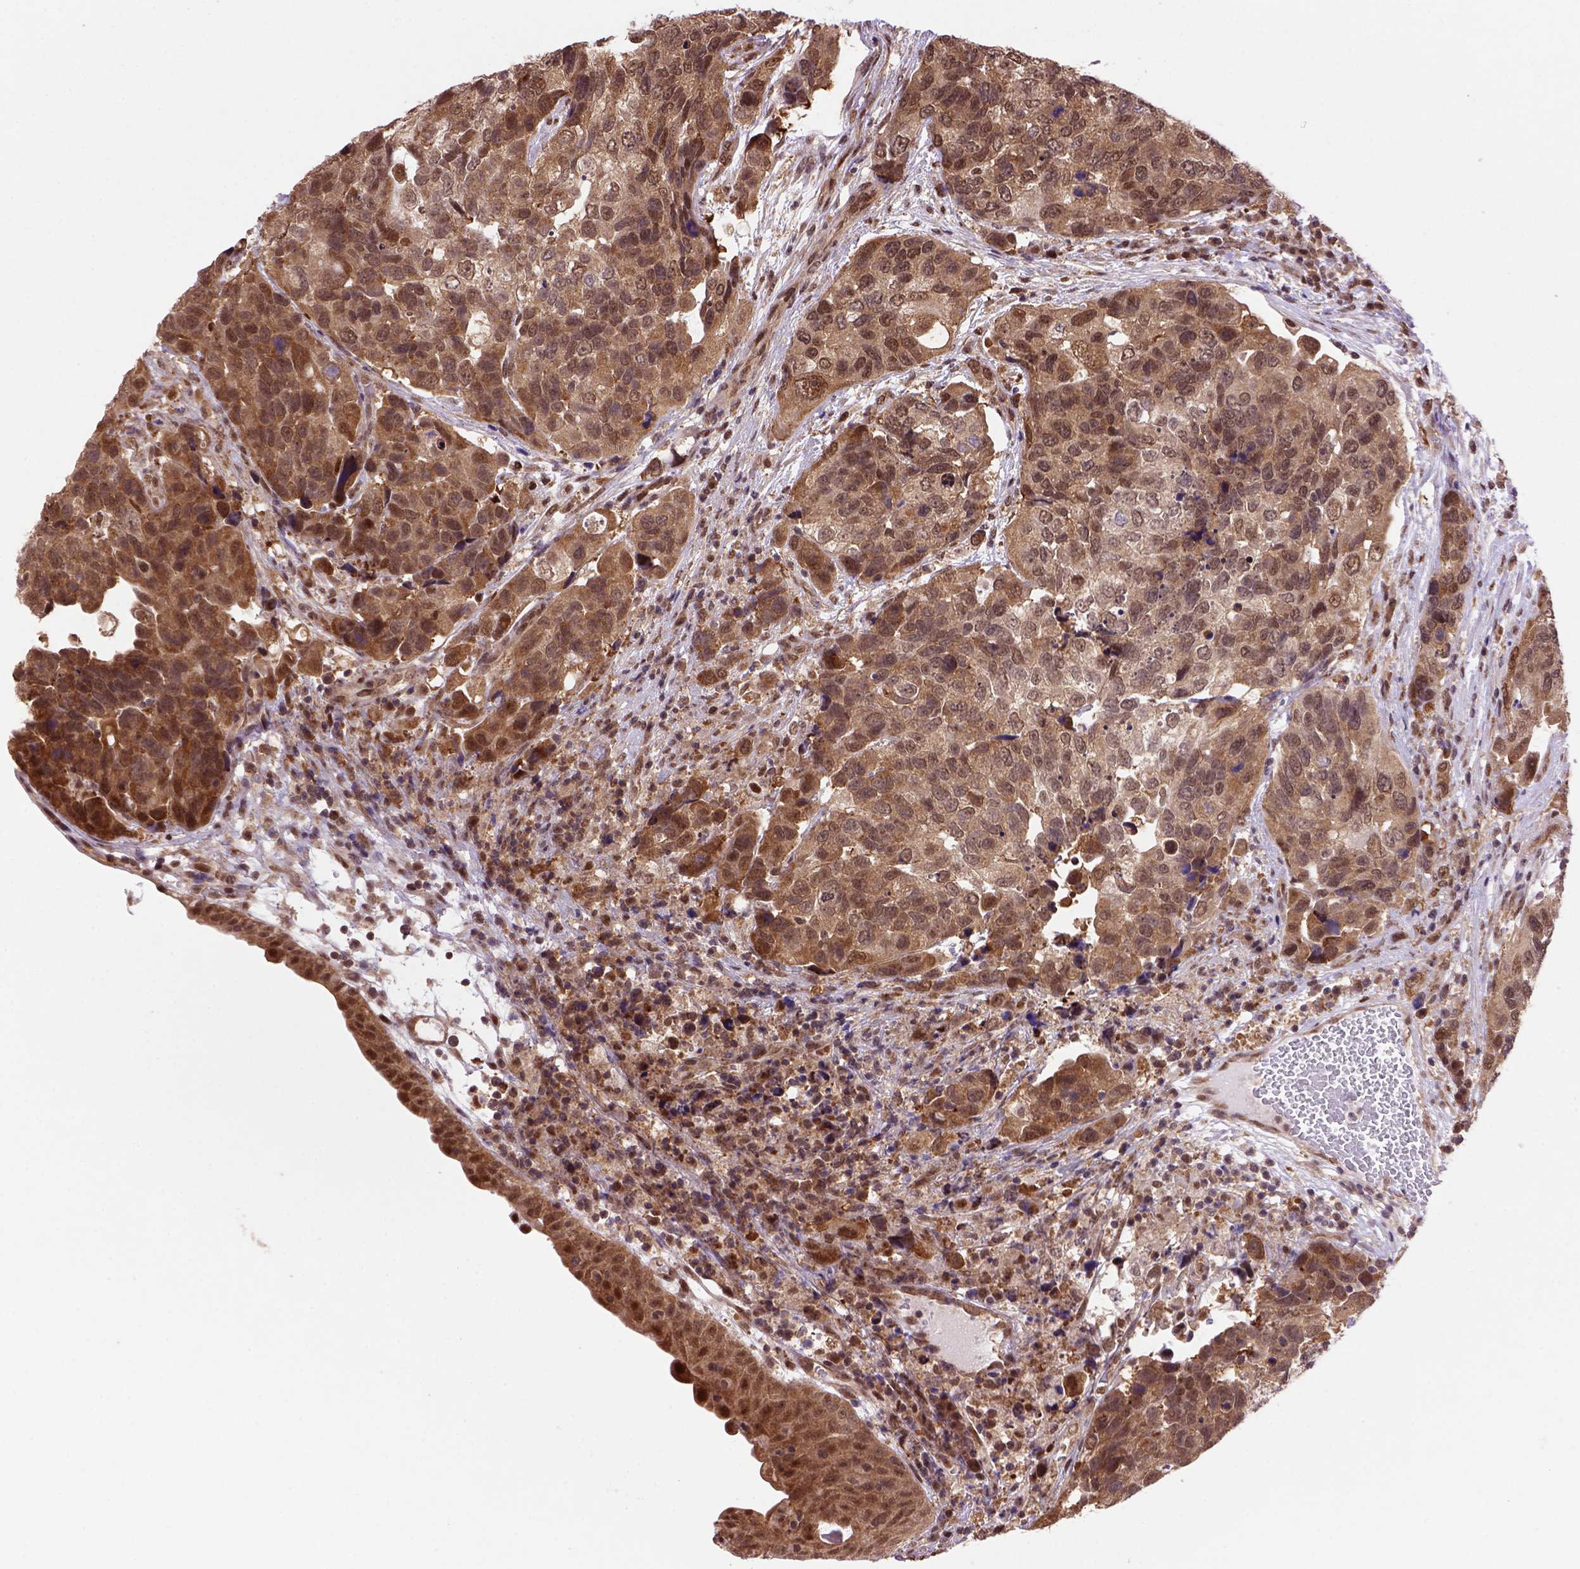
{"staining": {"intensity": "moderate", "quantity": ">75%", "location": "cytoplasmic/membranous,nuclear"}, "tissue": "urothelial cancer", "cell_type": "Tumor cells", "image_type": "cancer", "snomed": [{"axis": "morphology", "description": "Urothelial carcinoma, High grade"}, {"axis": "topography", "description": "Urinary bladder"}], "caption": "Immunohistochemical staining of human high-grade urothelial carcinoma exhibits medium levels of moderate cytoplasmic/membranous and nuclear protein expression in approximately >75% of tumor cells.", "gene": "PSMC2", "patient": {"sex": "male", "age": 60}}